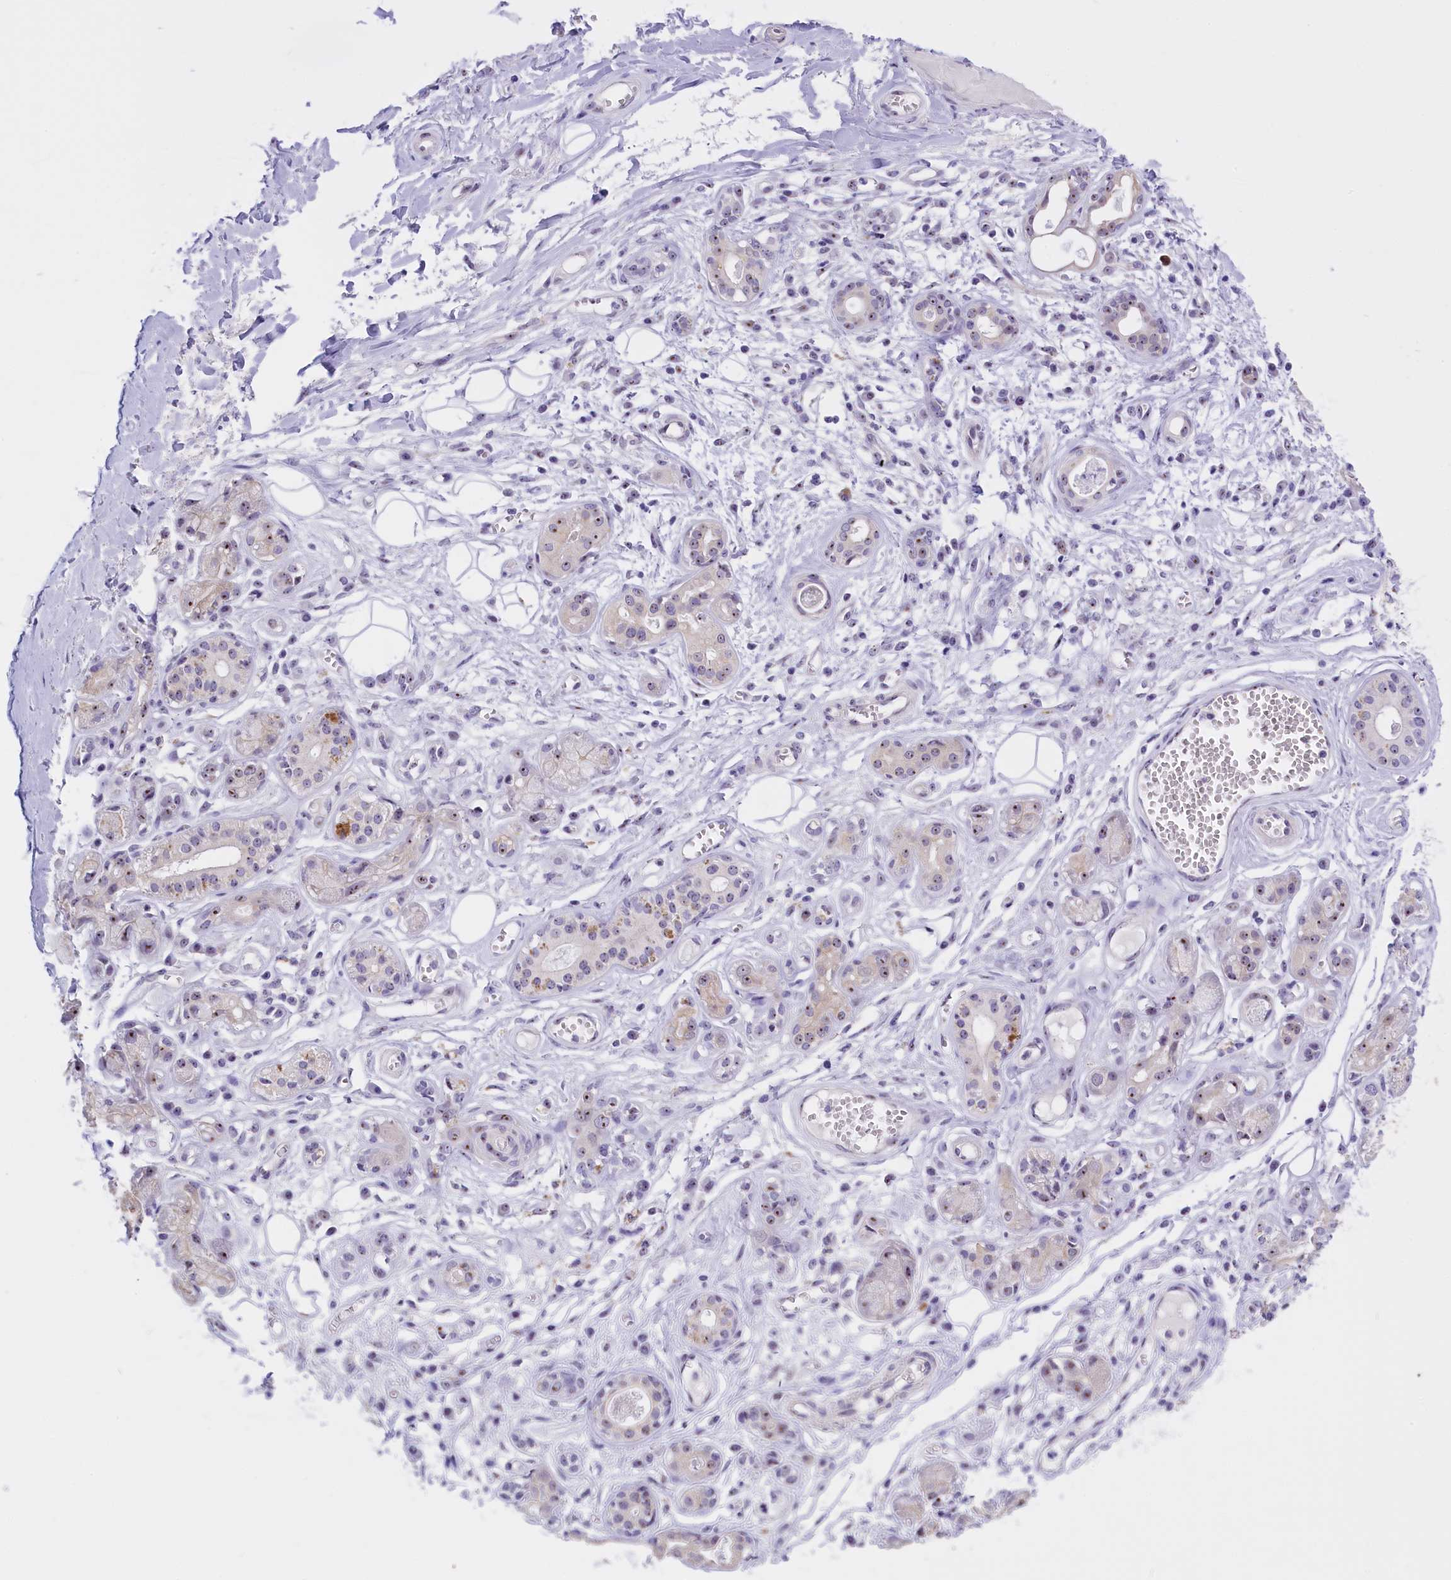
{"staining": {"intensity": "weak", "quantity": "<25%", "location": "nuclear"}, "tissue": "adipose tissue", "cell_type": "Adipocytes", "image_type": "normal", "snomed": [{"axis": "morphology", "description": "Normal tissue, NOS"}, {"axis": "morphology", "description": "Inflammation, NOS"}, {"axis": "topography", "description": "Salivary gland"}, {"axis": "topography", "description": "Peripheral nerve tissue"}], "caption": "This is an immunohistochemistry (IHC) photomicrograph of normal human adipose tissue. There is no staining in adipocytes.", "gene": "TBL3", "patient": {"sex": "female", "age": 75}}